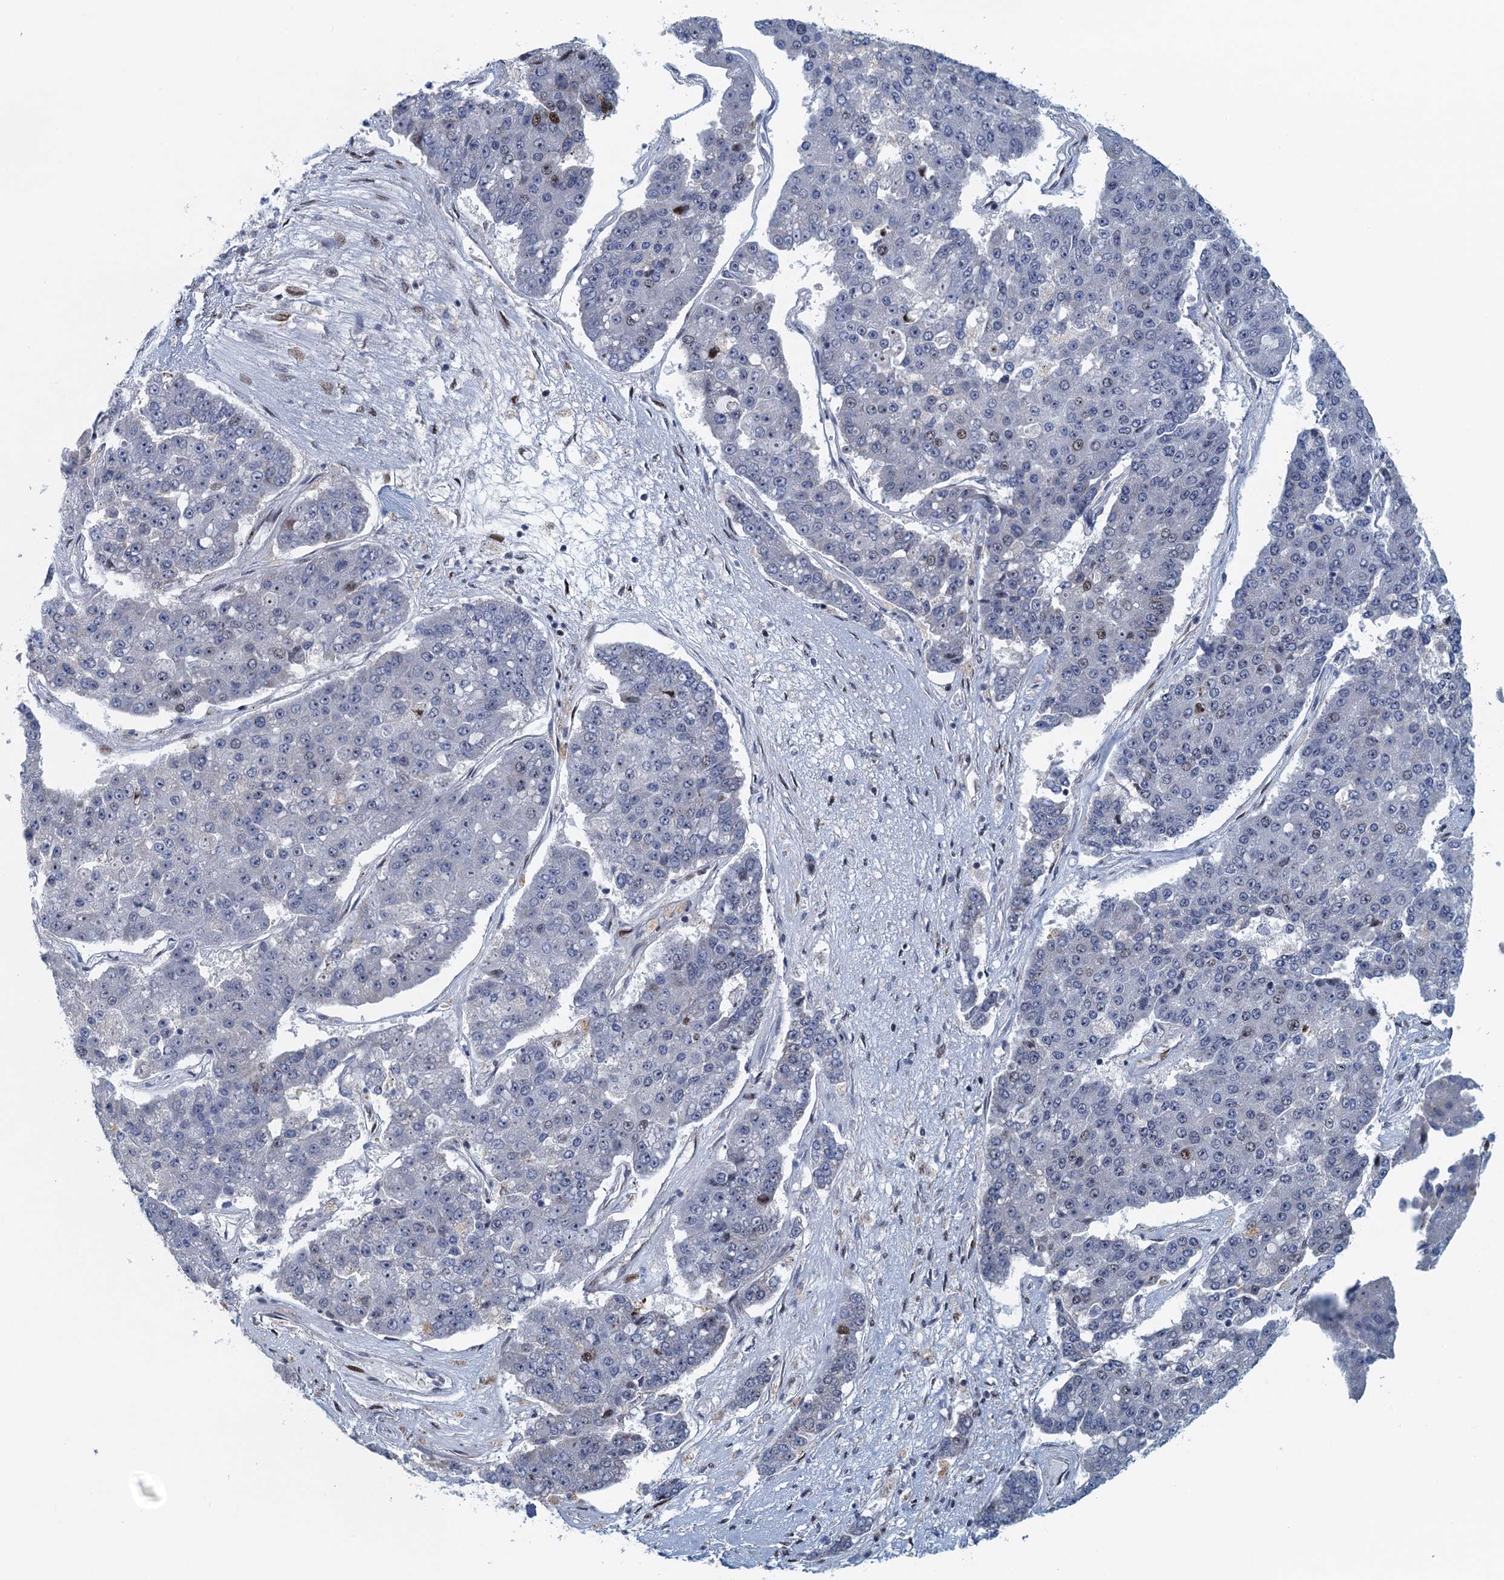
{"staining": {"intensity": "weak", "quantity": "<25%", "location": "nuclear"}, "tissue": "pancreatic cancer", "cell_type": "Tumor cells", "image_type": "cancer", "snomed": [{"axis": "morphology", "description": "Adenocarcinoma, NOS"}, {"axis": "topography", "description": "Pancreas"}], "caption": "The photomicrograph shows no significant positivity in tumor cells of pancreatic cancer. (Immunohistochemistry (ihc), brightfield microscopy, high magnification).", "gene": "ANKRD13D", "patient": {"sex": "male", "age": 50}}